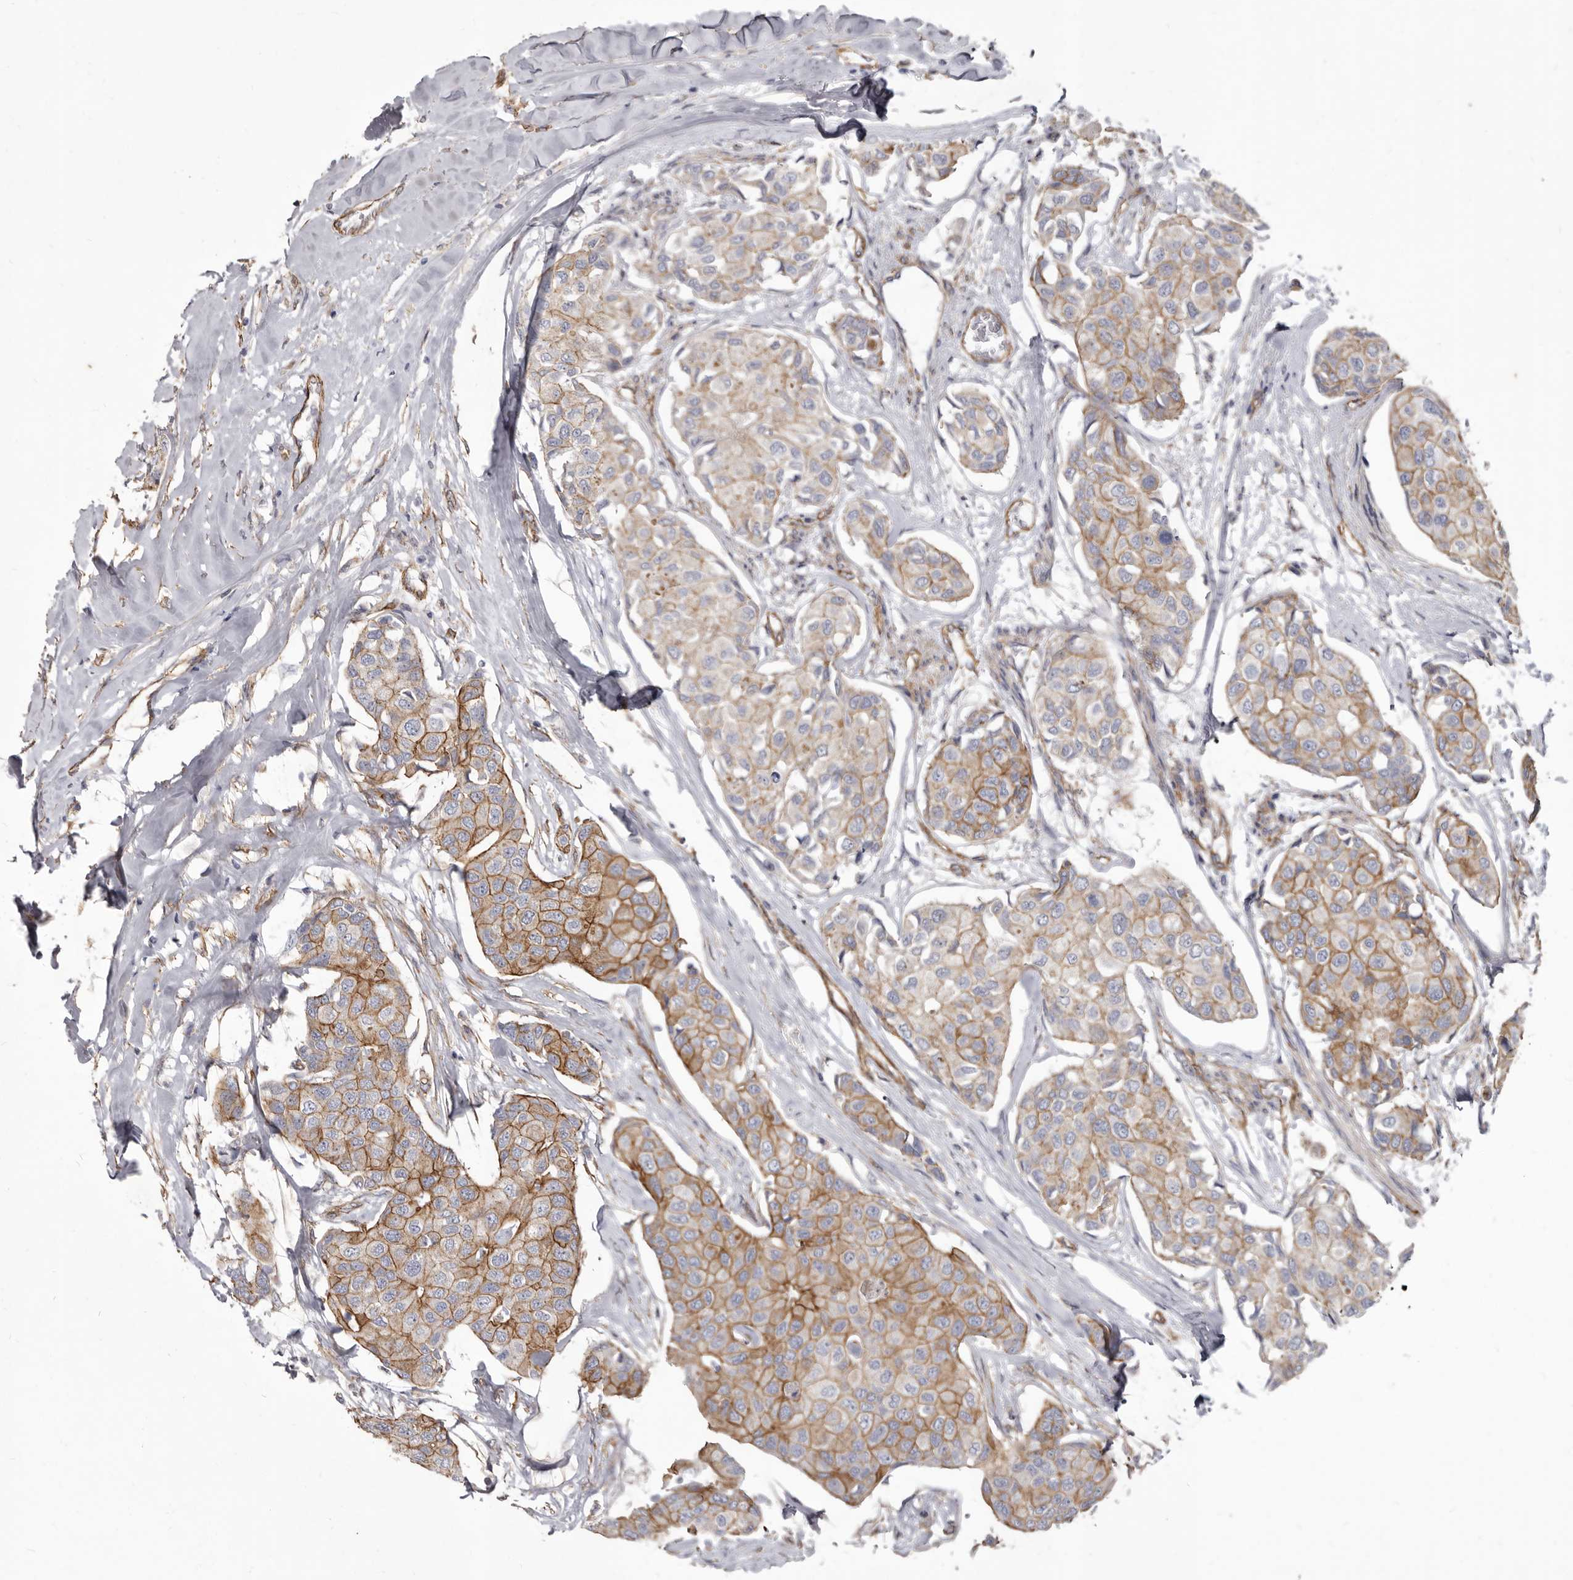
{"staining": {"intensity": "moderate", "quantity": ">75%", "location": "cytoplasmic/membranous"}, "tissue": "breast cancer", "cell_type": "Tumor cells", "image_type": "cancer", "snomed": [{"axis": "morphology", "description": "Duct carcinoma"}, {"axis": "topography", "description": "Breast"}], "caption": "This histopathology image exhibits immunohistochemistry staining of breast cancer, with medium moderate cytoplasmic/membranous staining in approximately >75% of tumor cells.", "gene": "P2RX6", "patient": {"sex": "female", "age": 80}}